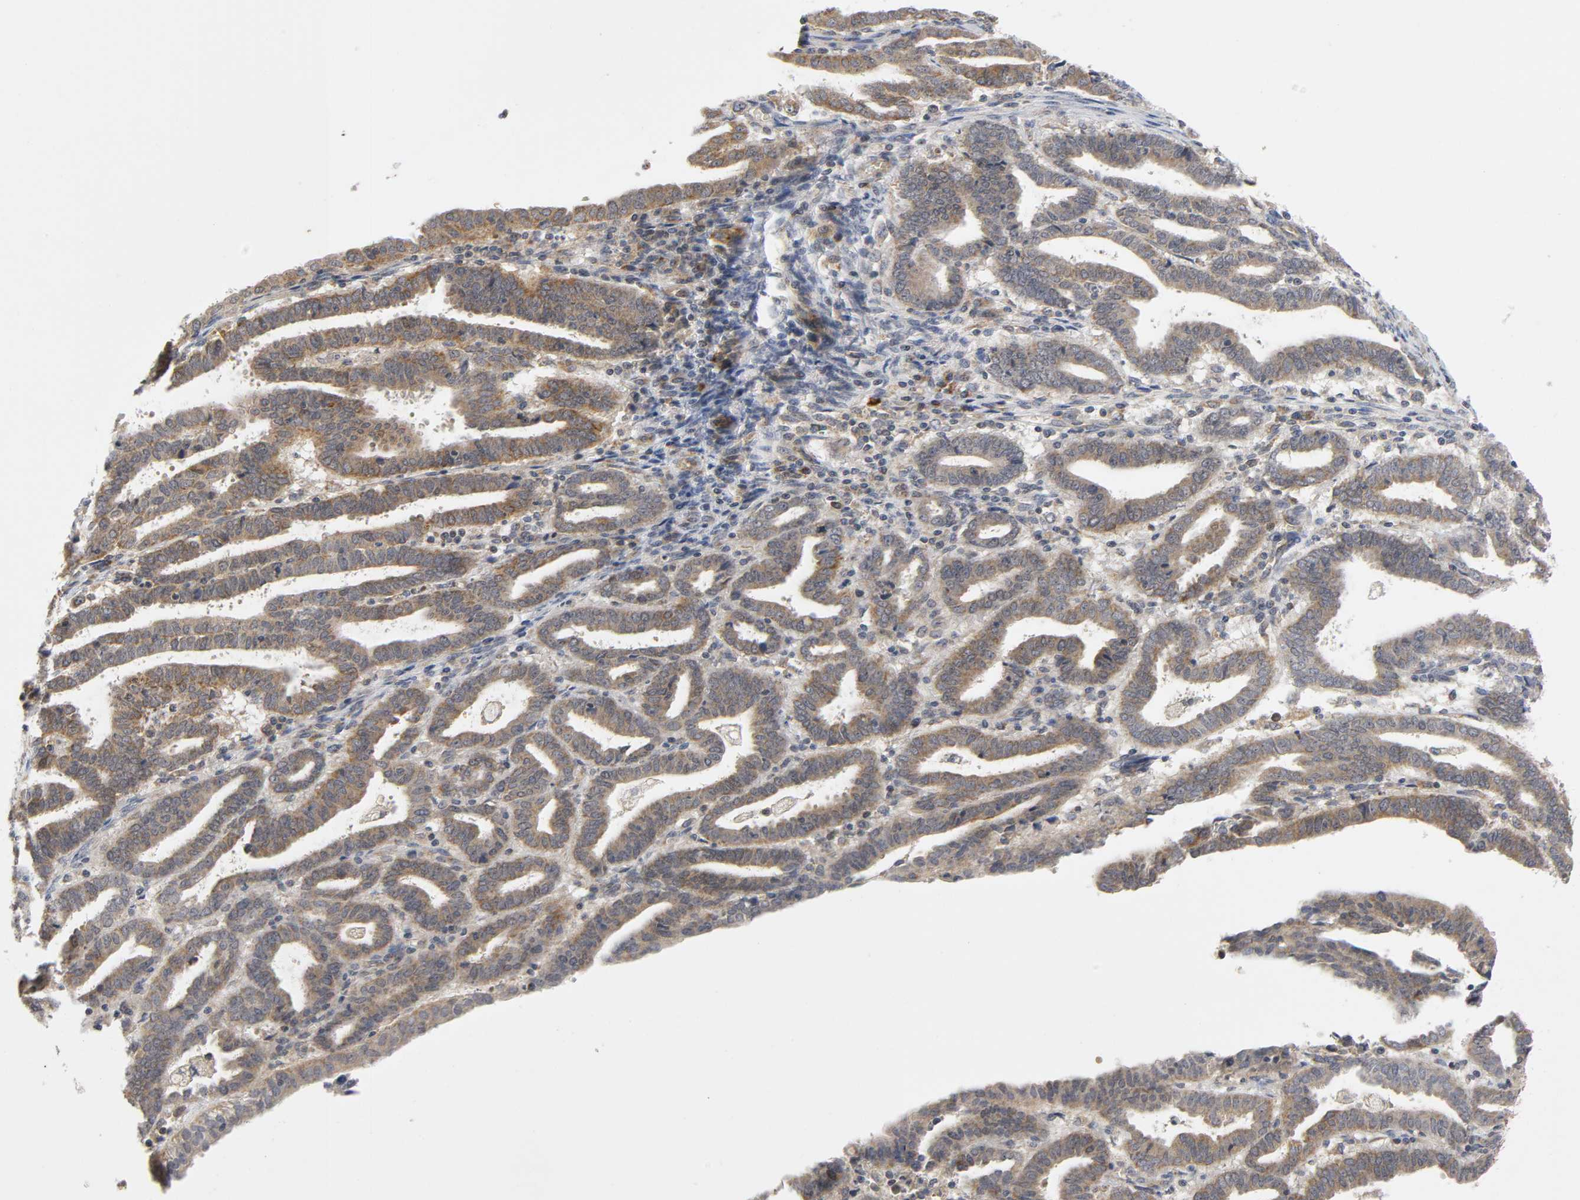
{"staining": {"intensity": "weak", "quantity": ">75%", "location": "cytoplasmic/membranous"}, "tissue": "endometrial cancer", "cell_type": "Tumor cells", "image_type": "cancer", "snomed": [{"axis": "morphology", "description": "Adenocarcinoma, NOS"}, {"axis": "topography", "description": "Uterus"}], "caption": "Weak cytoplasmic/membranous protein expression is present in about >75% of tumor cells in adenocarcinoma (endometrial). (DAB (3,3'-diaminobenzidine) IHC with brightfield microscopy, high magnification).", "gene": "NRP1", "patient": {"sex": "female", "age": 83}}